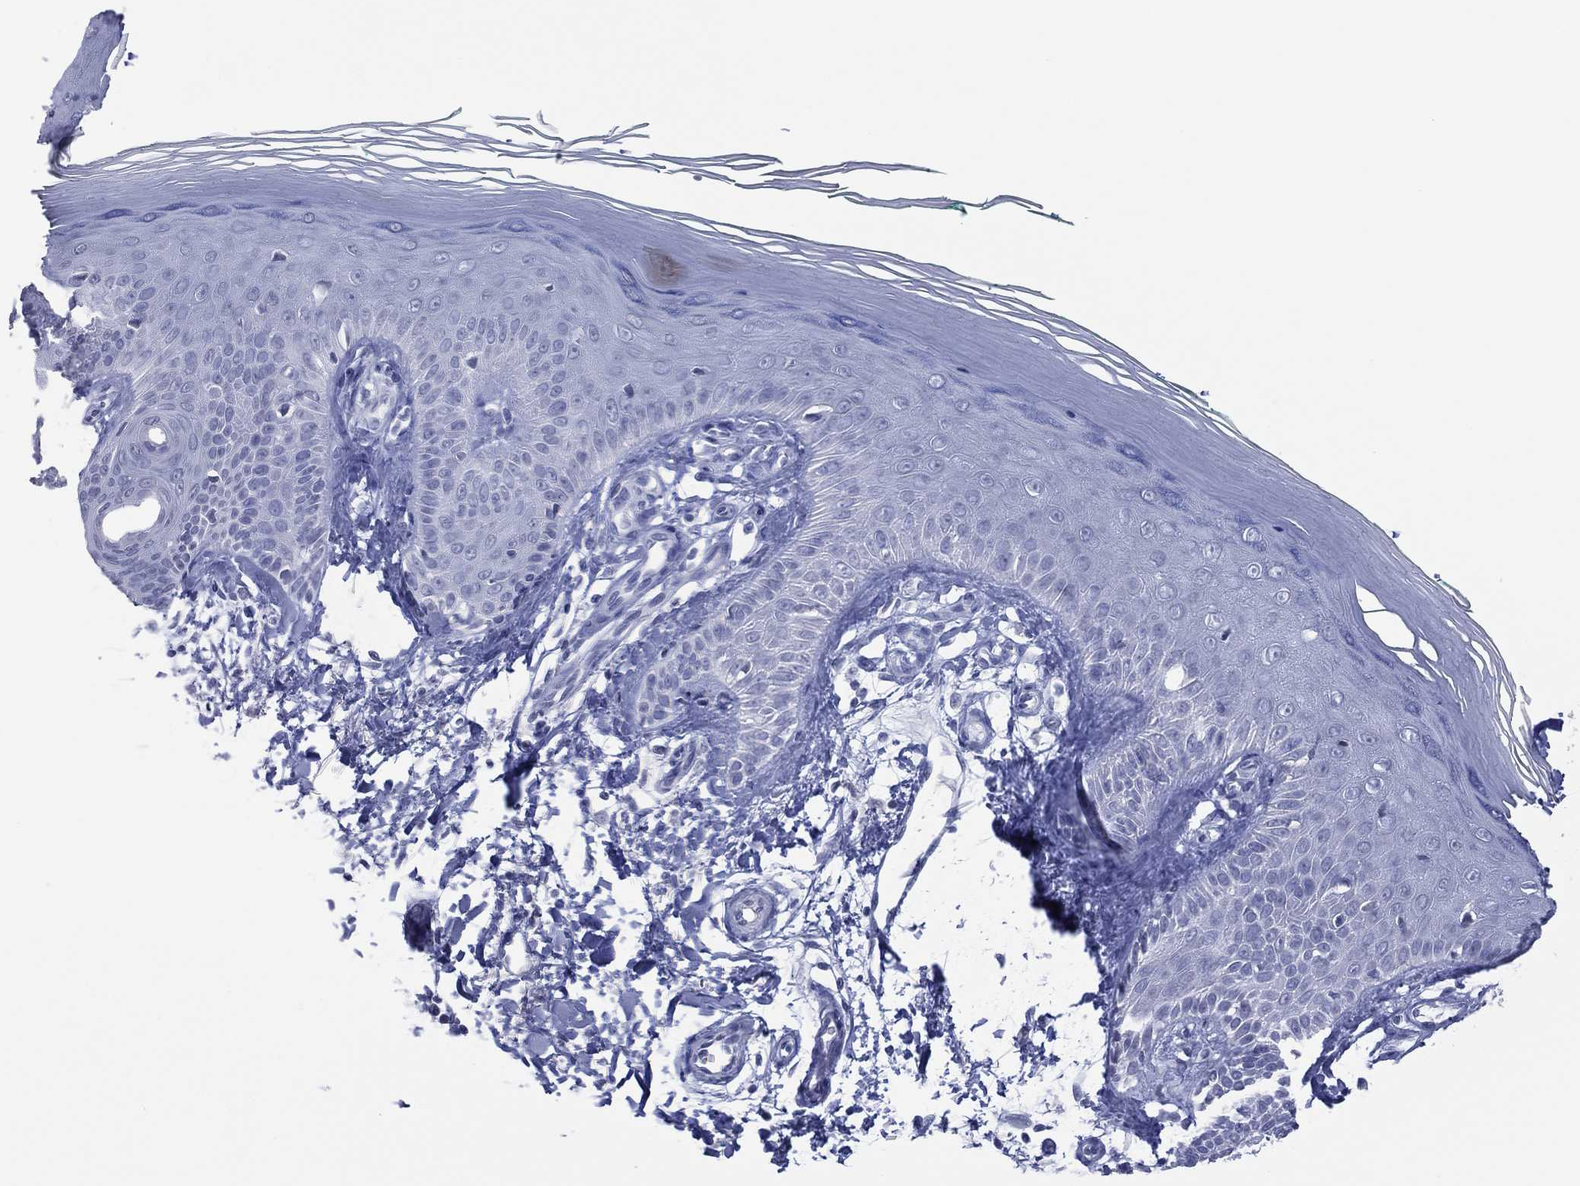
{"staining": {"intensity": "negative", "quantity": "none", "location": "none"}, "tissue": "skin", "cell_type": "Fibroblasts", "image_type": "normal", "snomed": [{"axis": "morphology", "description": "Normal tissue, NOS"}, {"axis": "morphology", "description": "Inflammation, NOS"}, {"axis": "morphology", "description": "Fibrosis, NOS"}, {"axis": "topography", "description": "Skin"}], "caption": "Immunohistochemical staining of unremarkable skin demonstrates no significant positivity in fibroblasts.", "gene": "UTF1", "patient": {"sex": "male", "age": 71}}